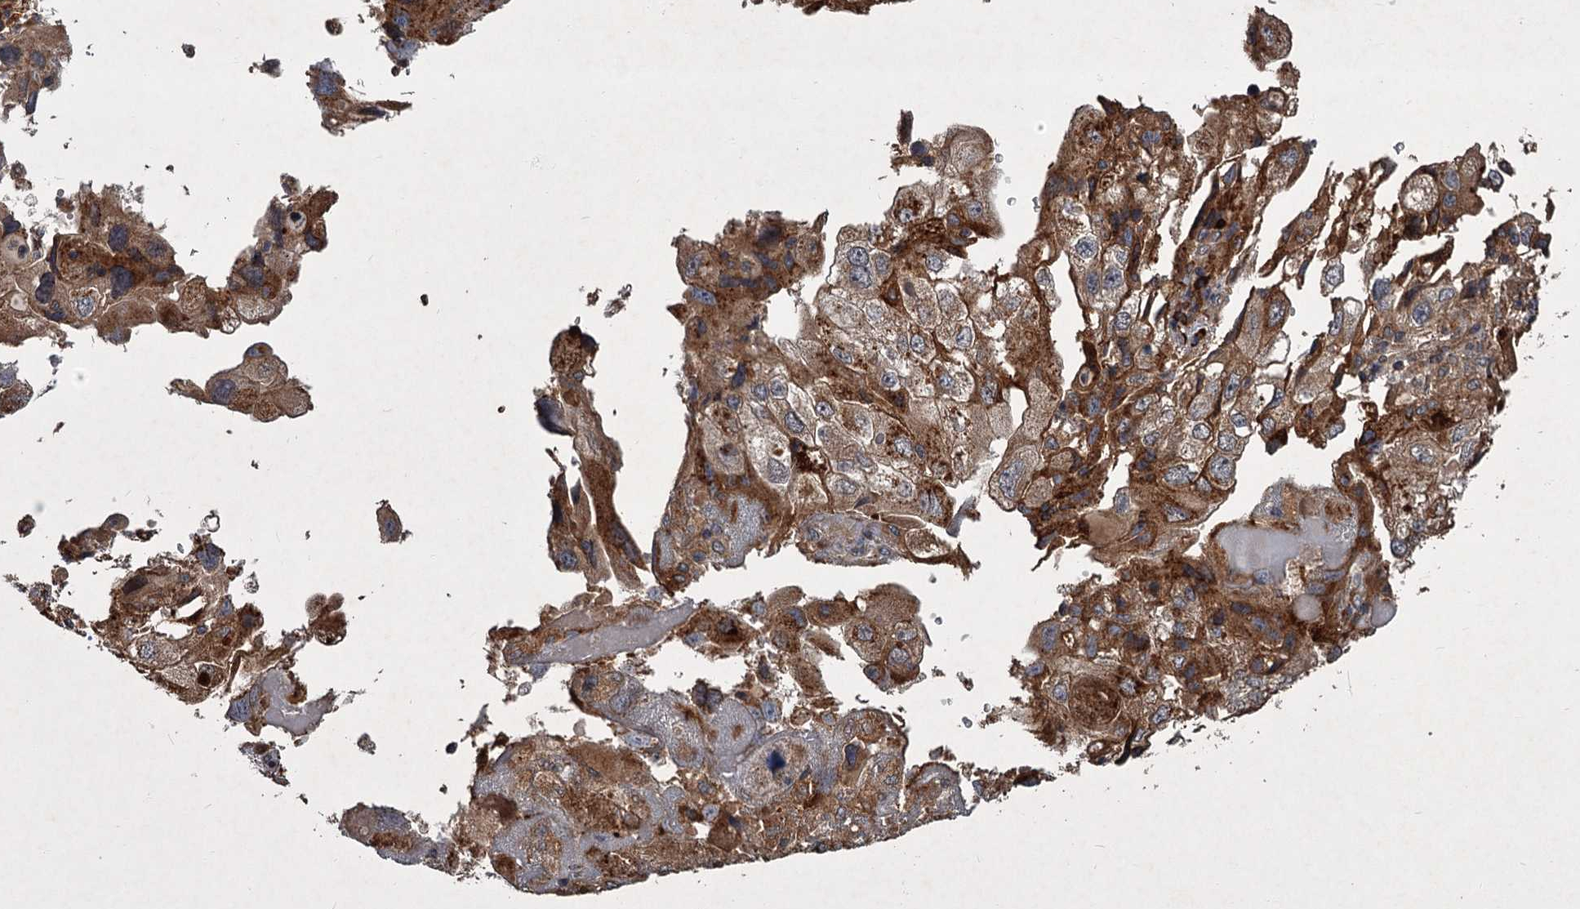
{"staining": {"intensity": "moderate", "quantity": ">75%", "location": "cytoplasmic/membranous"}, "tissue": "endometrial cancer", "cell_type": "Tumor cells", "image_type": "cancer", "snomed": [{"axis": "morphology", "description": "Adenocarcinoma, NOS"}, {"axis": "topography", "description": "Endometrium"}], "caption": "Approximately >75% of tumor cells in human endometrial adenocarcinoma show moderate cytoplasmic/membranous protein staining as visualized by brown immunohistochemical staining.", "gene": "UNC93B1", "patient": {"sex": "female", "age": 49}}